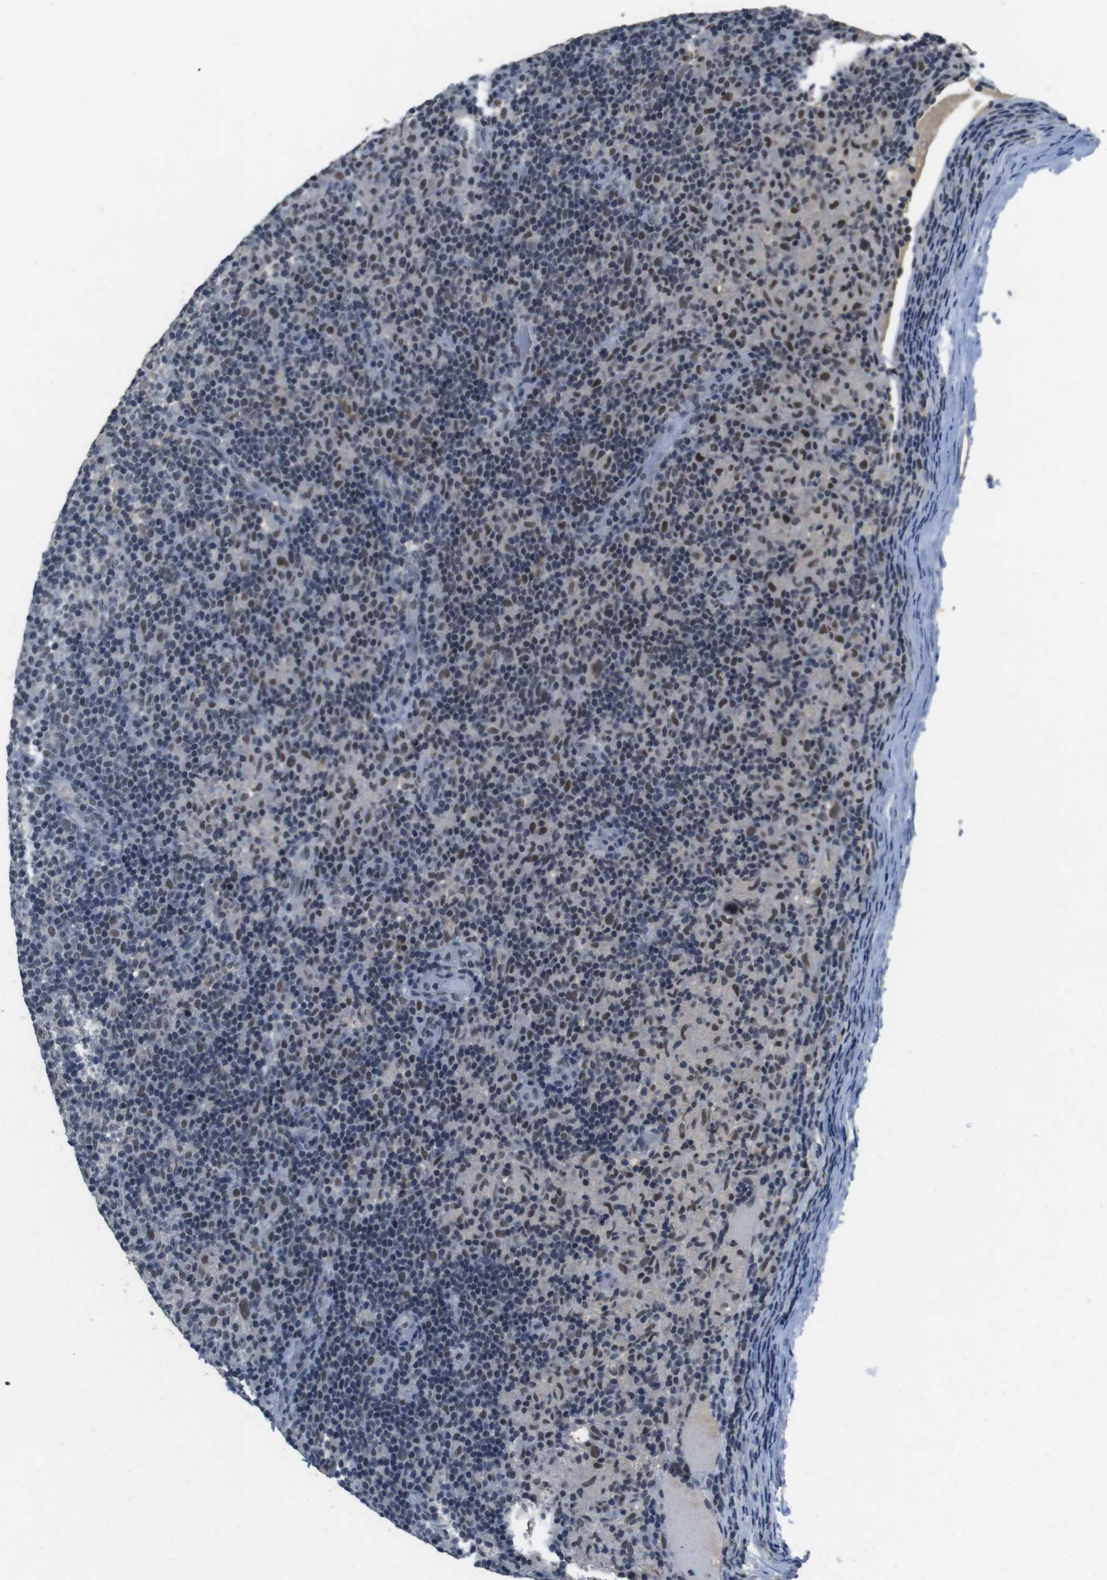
{"staining": {"intensity": "moderate", "quantity": ">75%", "location": "nuclear"}, "tissue": "lymphoma", "cell_type": "Tumor cells", "image_type": "cancer", "snomed": [{"axis": "morphology", "description": "Hodgkin's disease, NOS"}, {"axis": "topography", "description": "Lymph node"}], "caption": "Human Hodgkin's disease stained with a protein marker shows moderate staining in tumor cells.", "gene": "USP7", "patient": {"sex": "male", "age": 70}}